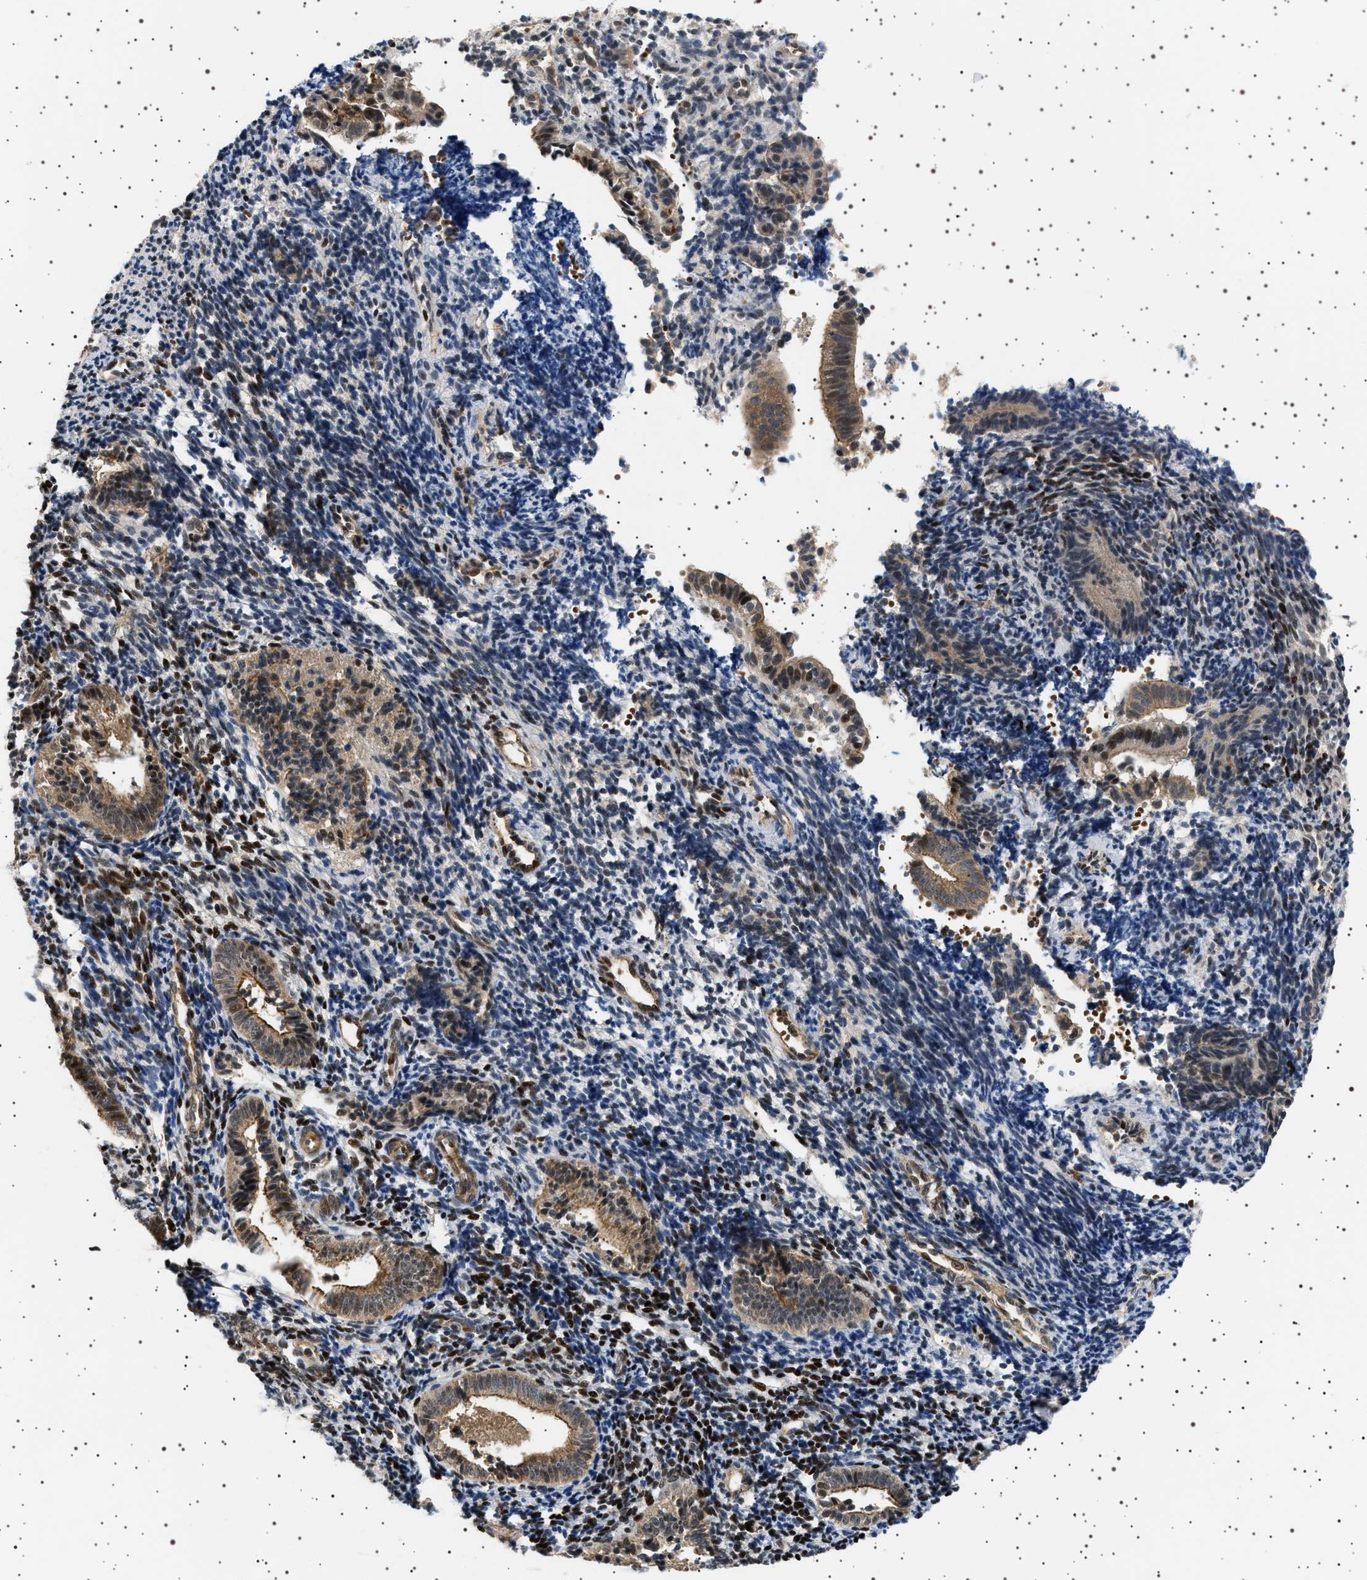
{"staining": {"intensity": "moderate", "quantity": "<25%", "location": "nuclear"}, "tissue": "endometrium", "cell_type": "Cells in endometrial stroma", "image_type": "normal", "snomed": [{"axis": "morphology", "description": "Normal tissue, NOS"}, {"axis": "topography", "description": "Uterus"}, {"axis": "topography", "description": "Endometrium"}], "caption": "Brown immunohistochemical staining in benign endometrium displays moderate nuclear positivity in about <25% of cells in endometrial stroma.", "gene": "BAG3", "patient": {"sex": "female", "age": 33}}